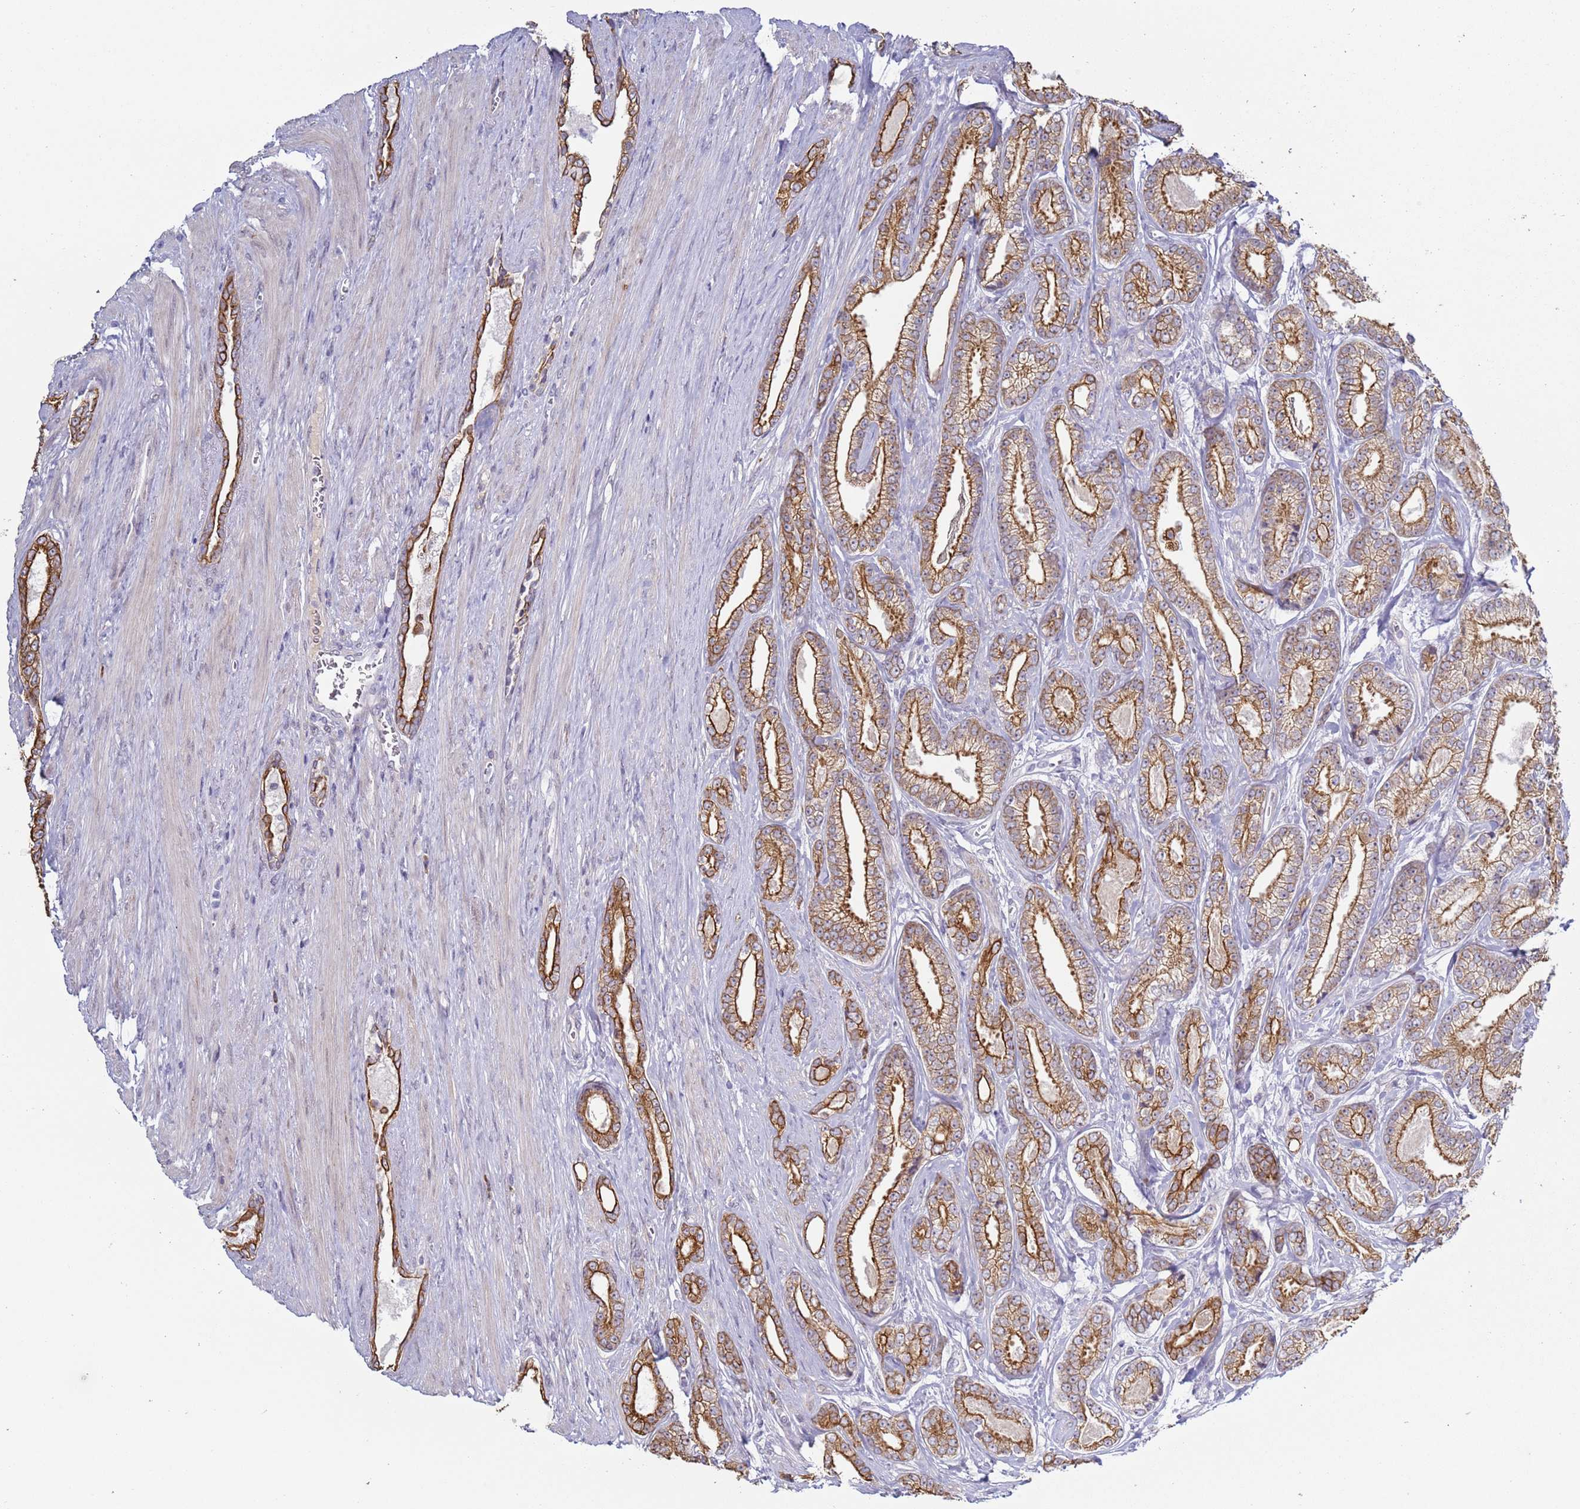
{"staining": {"intensity": "moderate", "quantity": ">75%", "location": "cytoplasmic/membranous"}, "tissue": "prostate cancer", "cell_type": "Tumor cells", "image_type": "cancer", "snomed": [{"axis": "morphology", "description": "Adenocarcinoma, NOS"}, {"axis": "topography", "description": "Prostate and seminal vesicle, NOS"}], "caption": "Approximately >75% of tumor cells in prostate cancer exhibit moderate cytoplasmic/membranous protein expression as visualized by brown immunohistochemical staining.", "gene": "NPAP1", "patient": {"sex": "male", "age": 76}}